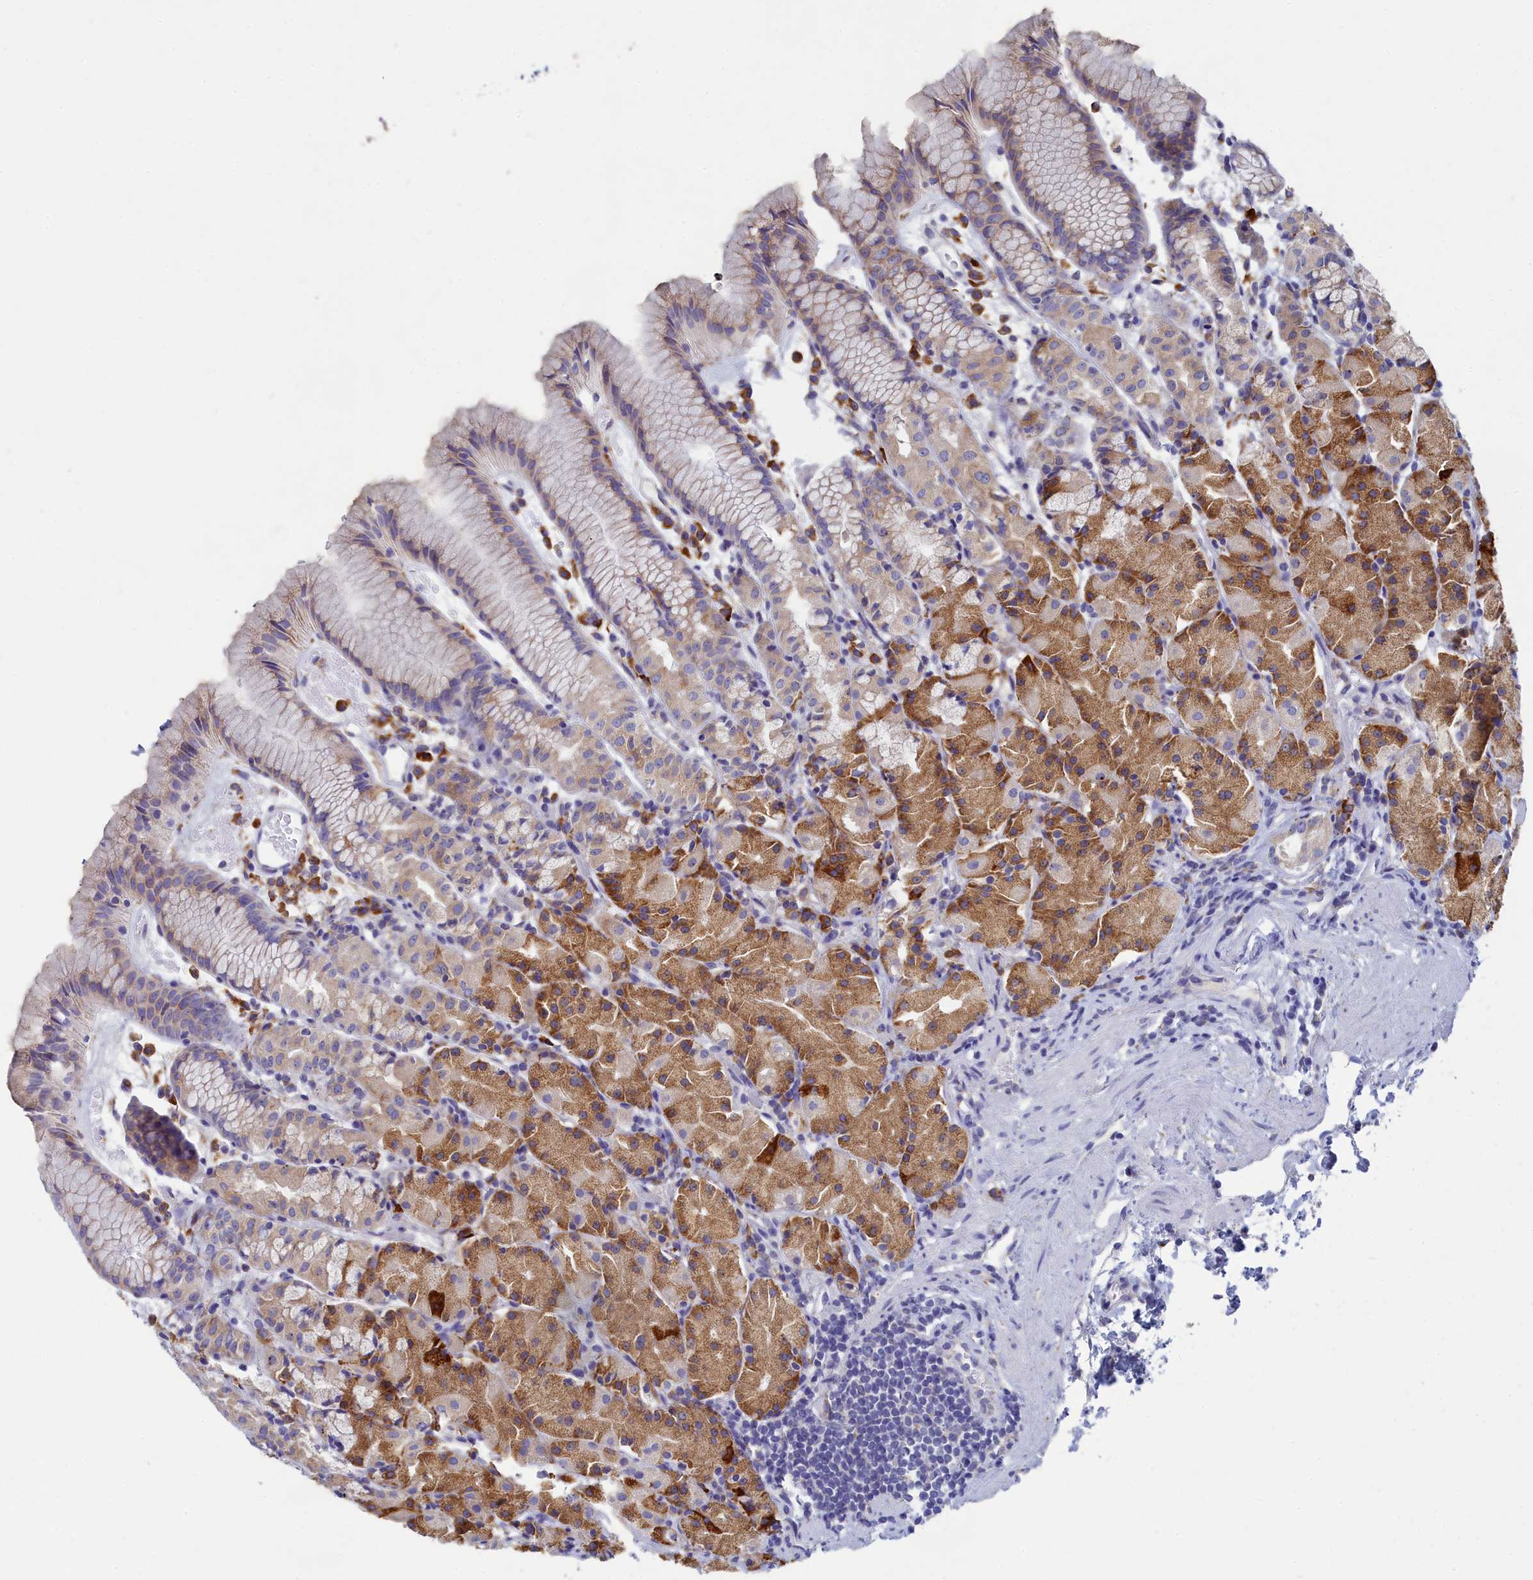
{"staining": {"intensity": "moderate", "quantity": "25%-75%", "location": "cytoplasmic/membranous"}, "tissue": "stomach", "cell_type": "Glandular cells", "image_type": "normal", "snomed": [{"axis": "morphology", "description": "Normal tissue, NOS"}, {"axis": "topography", "description": "Stomach, upper"}], "caption": "A high-resolution histopathology image shows IHC staining of normal stomach, which reveals moderate cytoplasmic/membranous positivity in about 25%-75% of glandular cells.", "gene": "WDR35", "patient": {"sex": "male", "age": 47}}